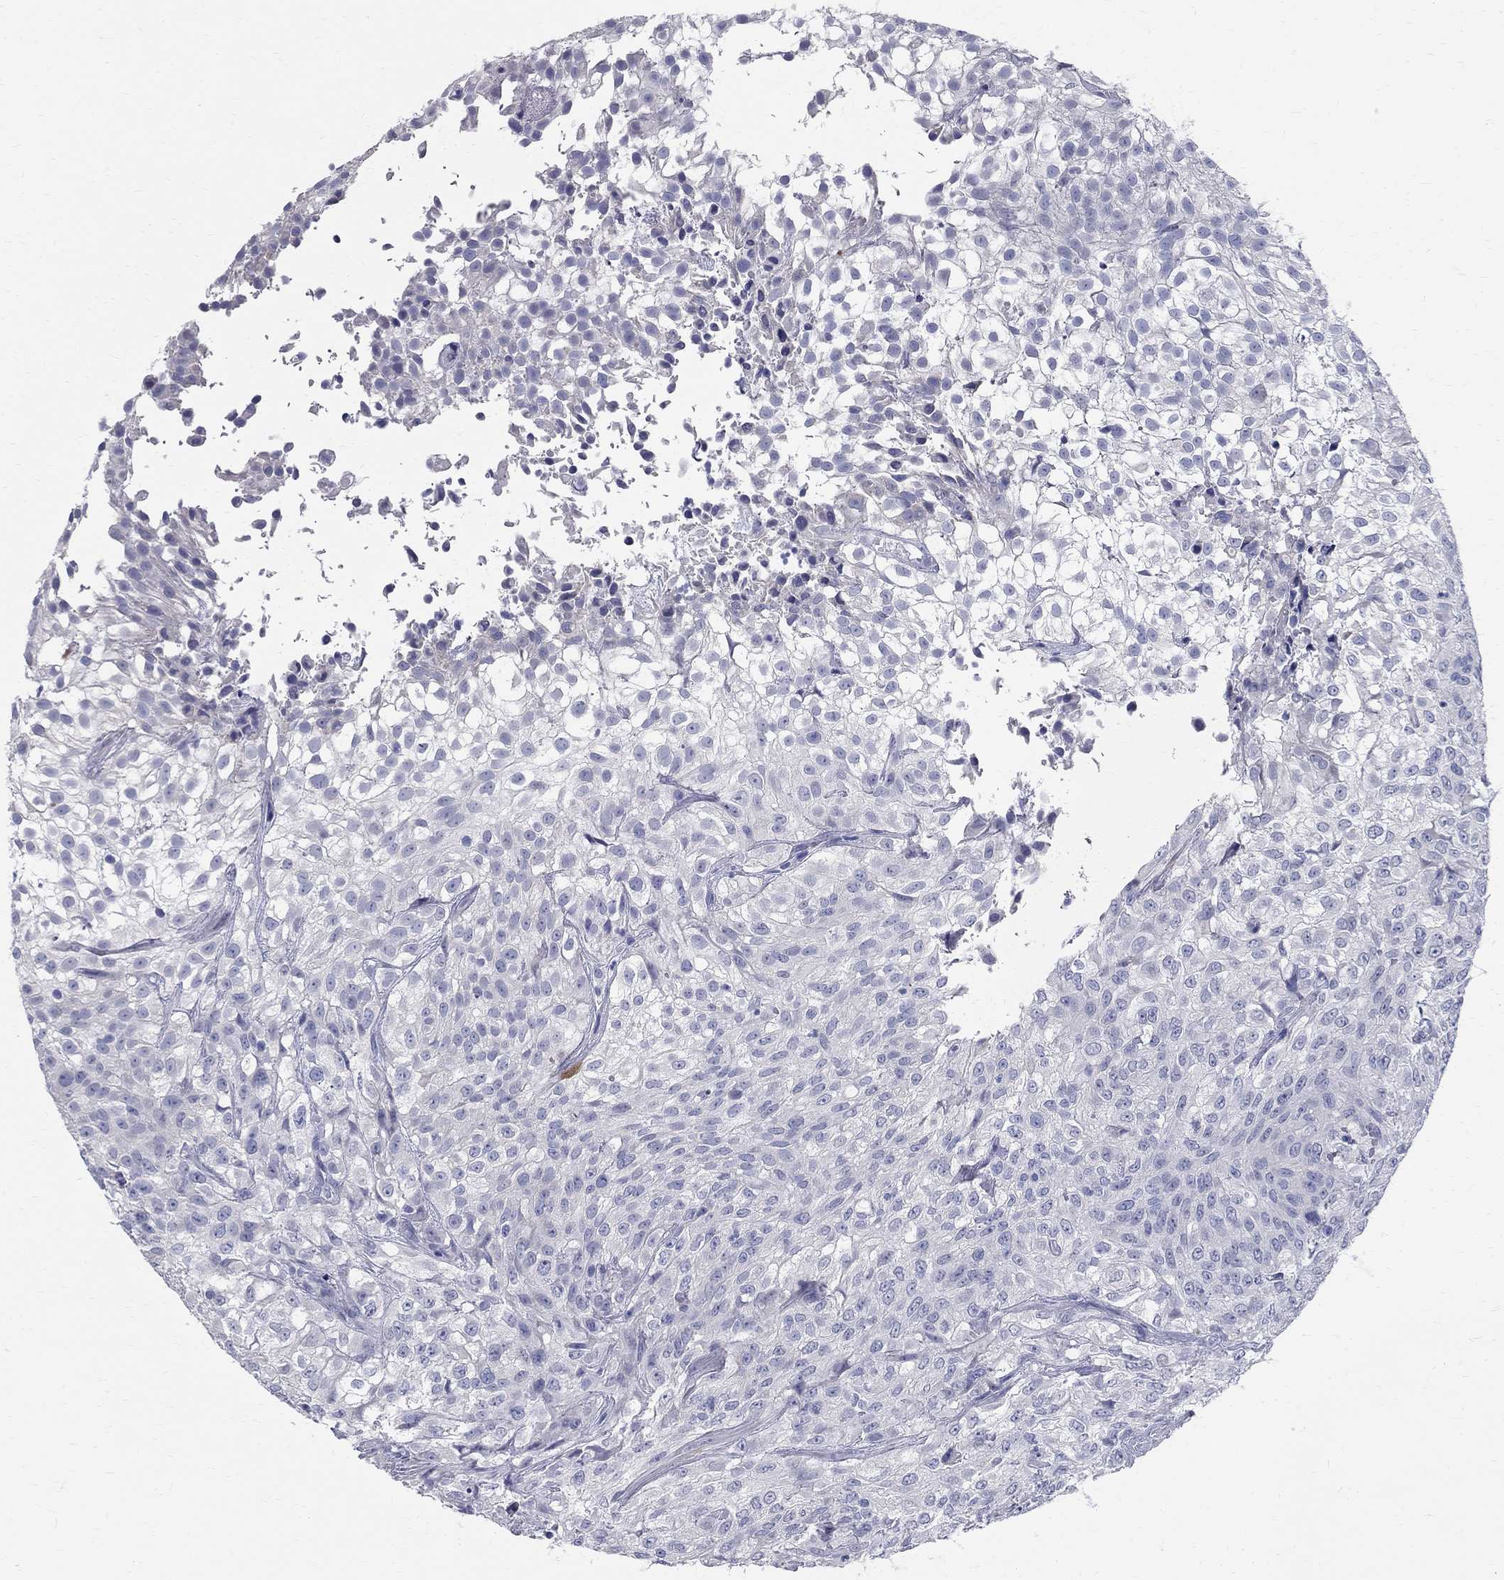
{"staining": {"intensity": "negative", "quantity": "none", "location": "none"}, "tissue": "urothelial cancer", "cell_type": "Tumor cells", "image_type": "cancer", "snomed": [{"axis": "morphology", "description": "Urothelial carcinoma, High grade"}, {"axis": "topography", "description": "Urinary bladder"}], "caption": "IHC of urothelial cancer shows no positivity in tumor cells.", "gene": "TGM4", "patient": {"sex": "male", "age": 56}}